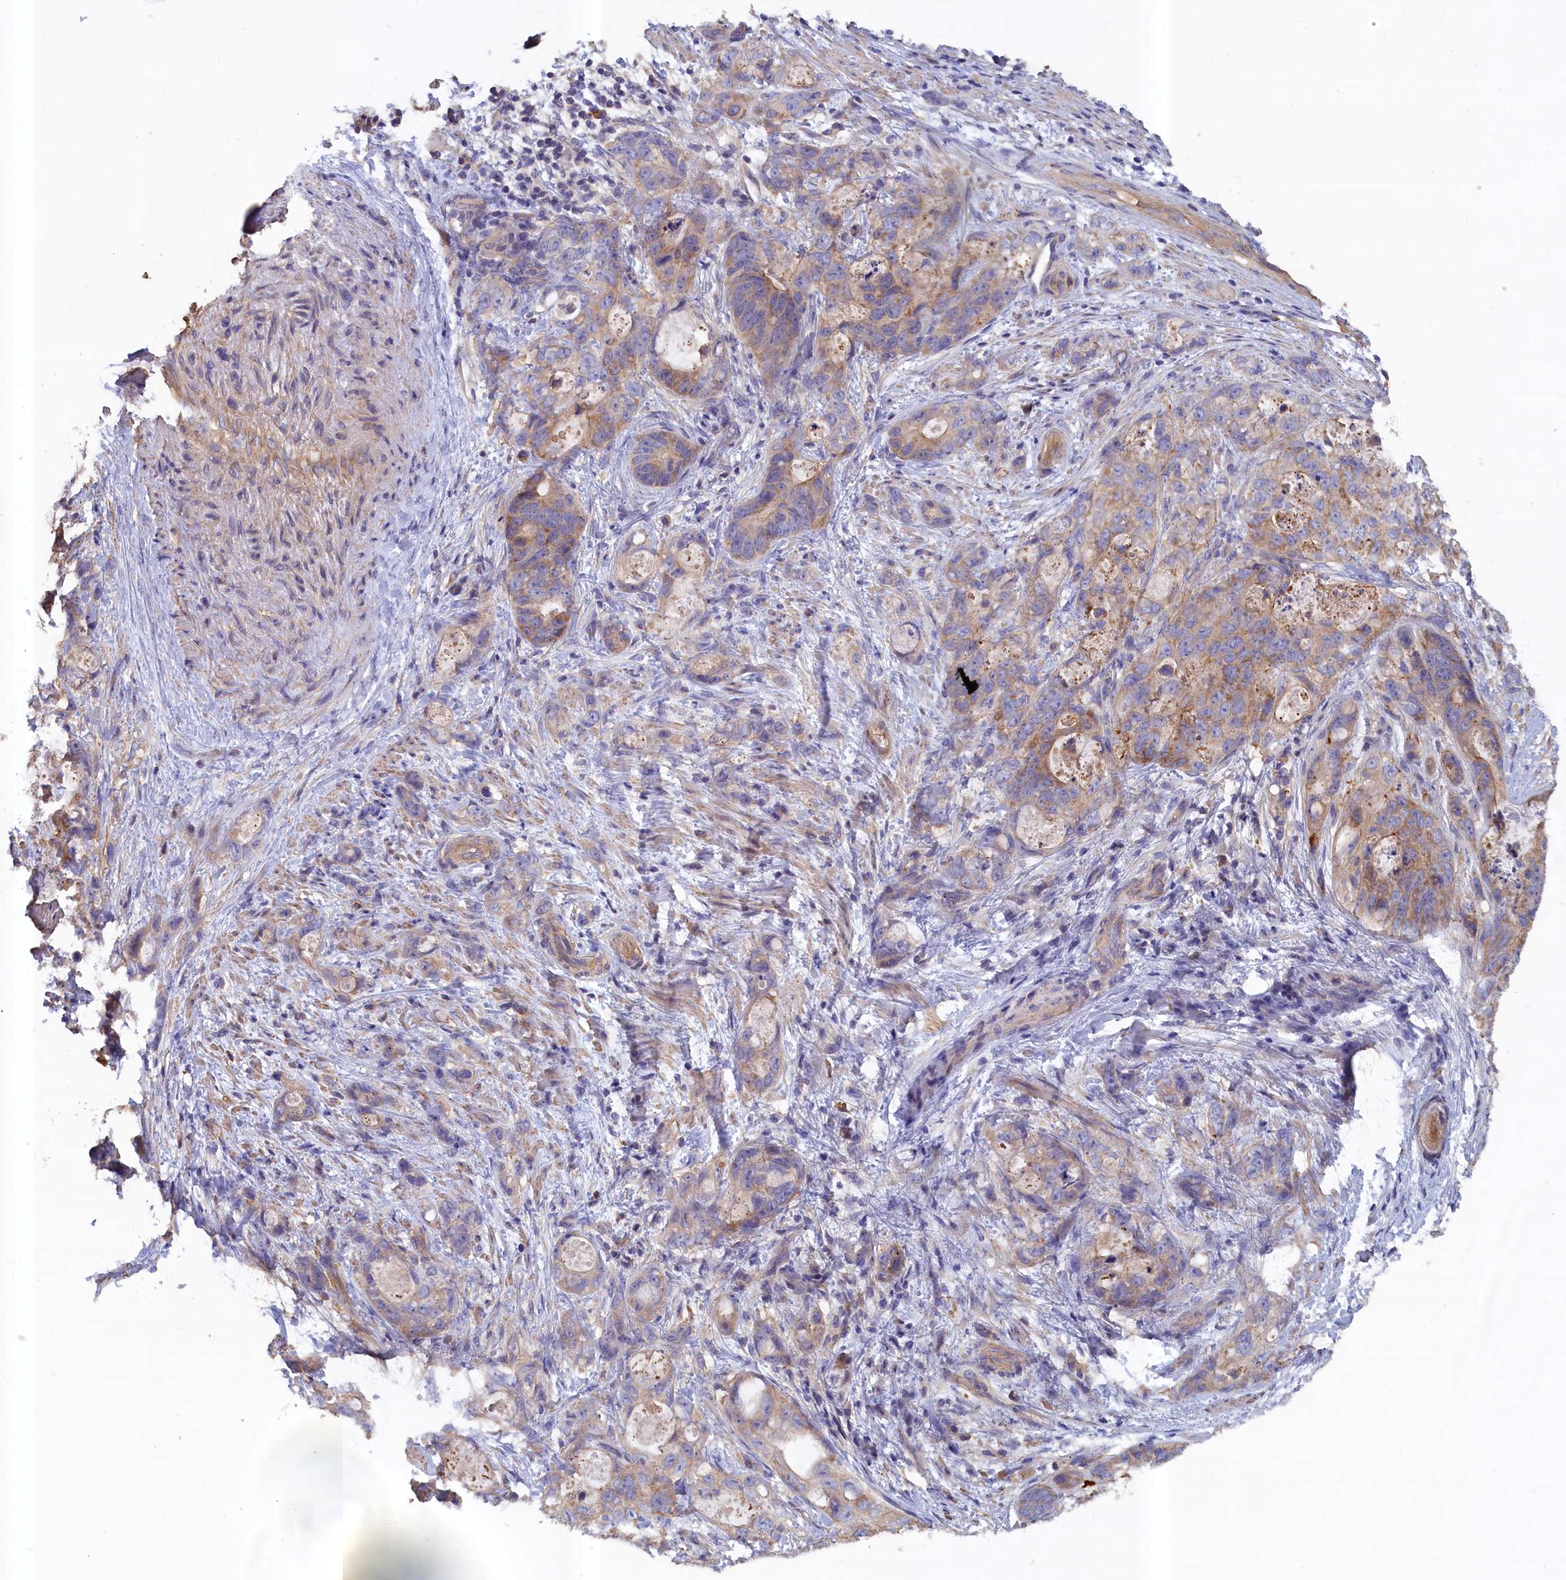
{"staining": {"intensity": "moderate", "quantity": "<25%", "location": "cytoplasmic/membranous"}, "tissue": "stomach cancer", "cell_type": "Tumor cells", "image_type": "cancer", "snomed": [{"axis": "morphology", "description": "Normal tissue, NOS"}, {"axis": "morphology", "description": "Adenocarcinoma, NOS"}, {"axis": "topography", "description": "Stomach"}], "caption": "IHC of human stomach cancer (adenocarcinoma) reveals low levels of moderate cytoplasmic/membranous positivity in about <25% of tumor cells.", "gene": "ANKRD2", "patient": {"sex": "female", "age": 89}}